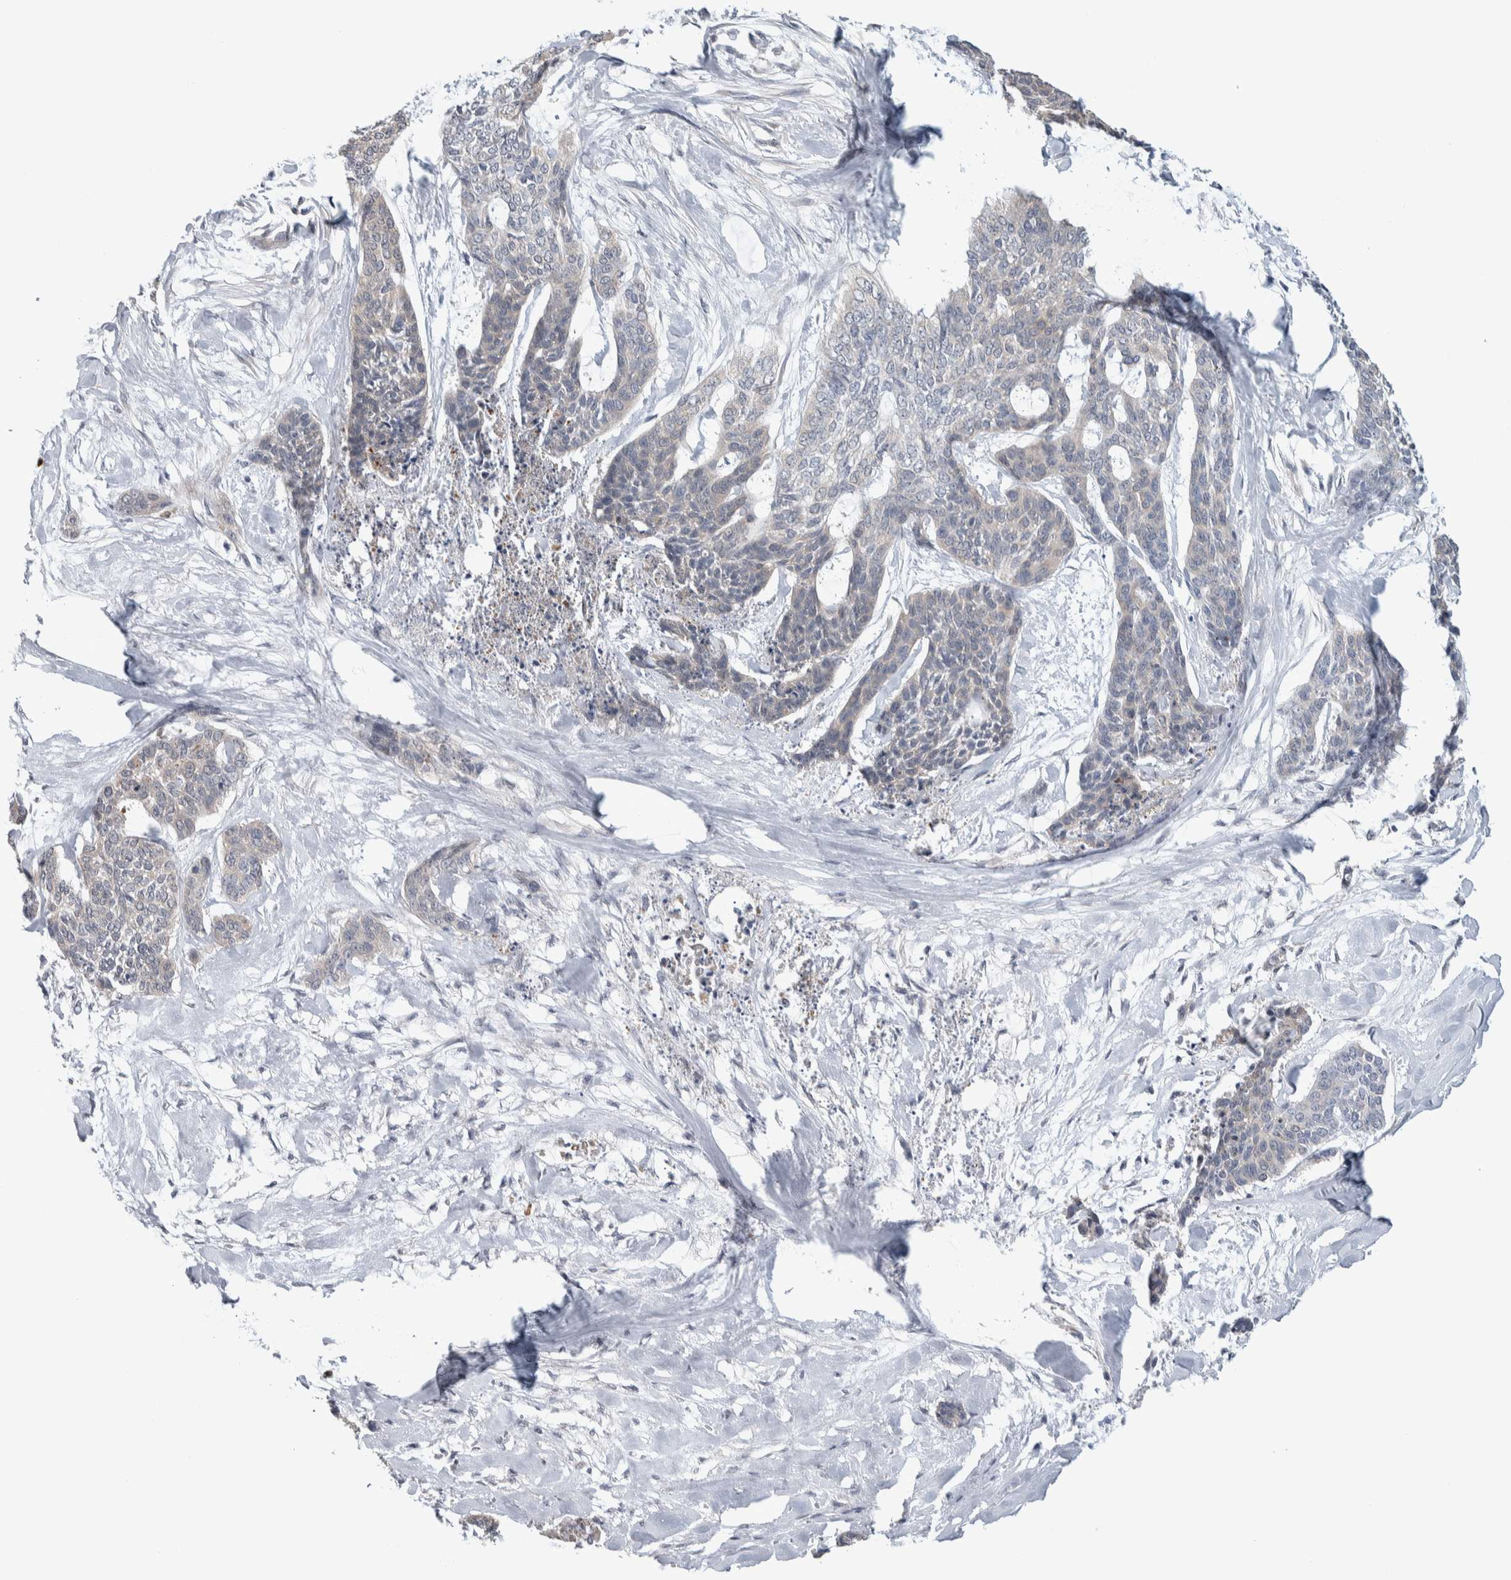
{"staining": {"intensity": "weak", "quantity": "<25%", "location": "nuclear"}, "tissue": "skin cancer", "cell_type": "Tumor cells", "image_type": "cancer", "snomed": [{"axis": "morphology", "description": "Basal cell carcinoma"}, {"axis": "topography", "description": "Skin"}], "caption": "A histopathology image of skin cancer stained for a protein demonstrates no brown staining in tumor cells.", "gene": "TAX1BP1", "patient": {"sex": "female", "age": 64}}